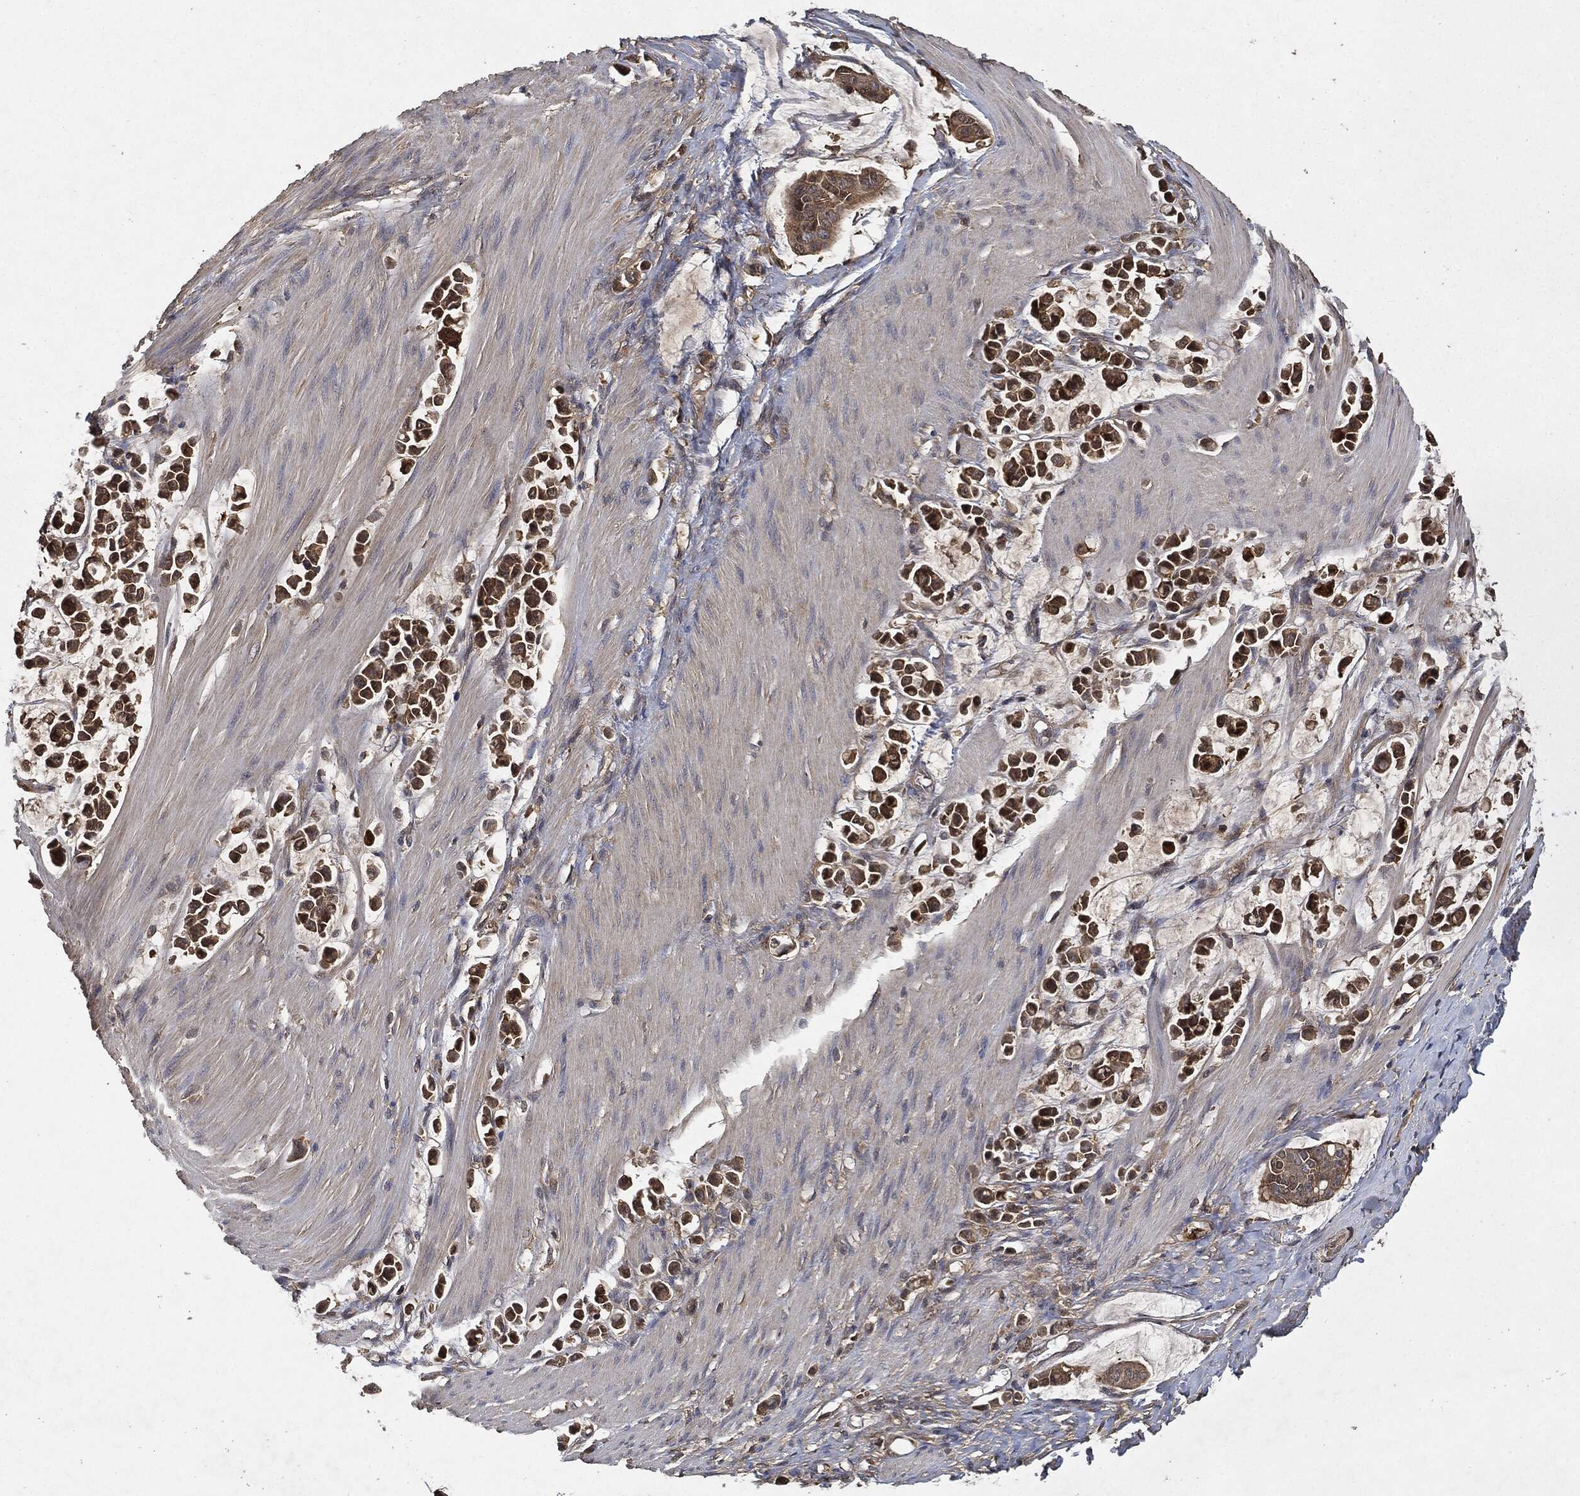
{"staining": {"intensity": "strong", "quantity": ">75%", "location": "cytoplasmic/membranous"}, "tissue": "stomach cancer", "cell_type": "Tumor cells", "image_type": "cancer", "snomed": [{"axis": "morphology", "description": "Adenocarcinoma, NOS"}, {"axis": "topography", "description": "Stomach"}], "caption": "Tumor cells display high levels of strong cytoplasmic/membranous expression in about >75% of cells in human adenocarcinoma (stomach).", "gene": "BRAF", "patient": {"sex": "male", "age": 82}}